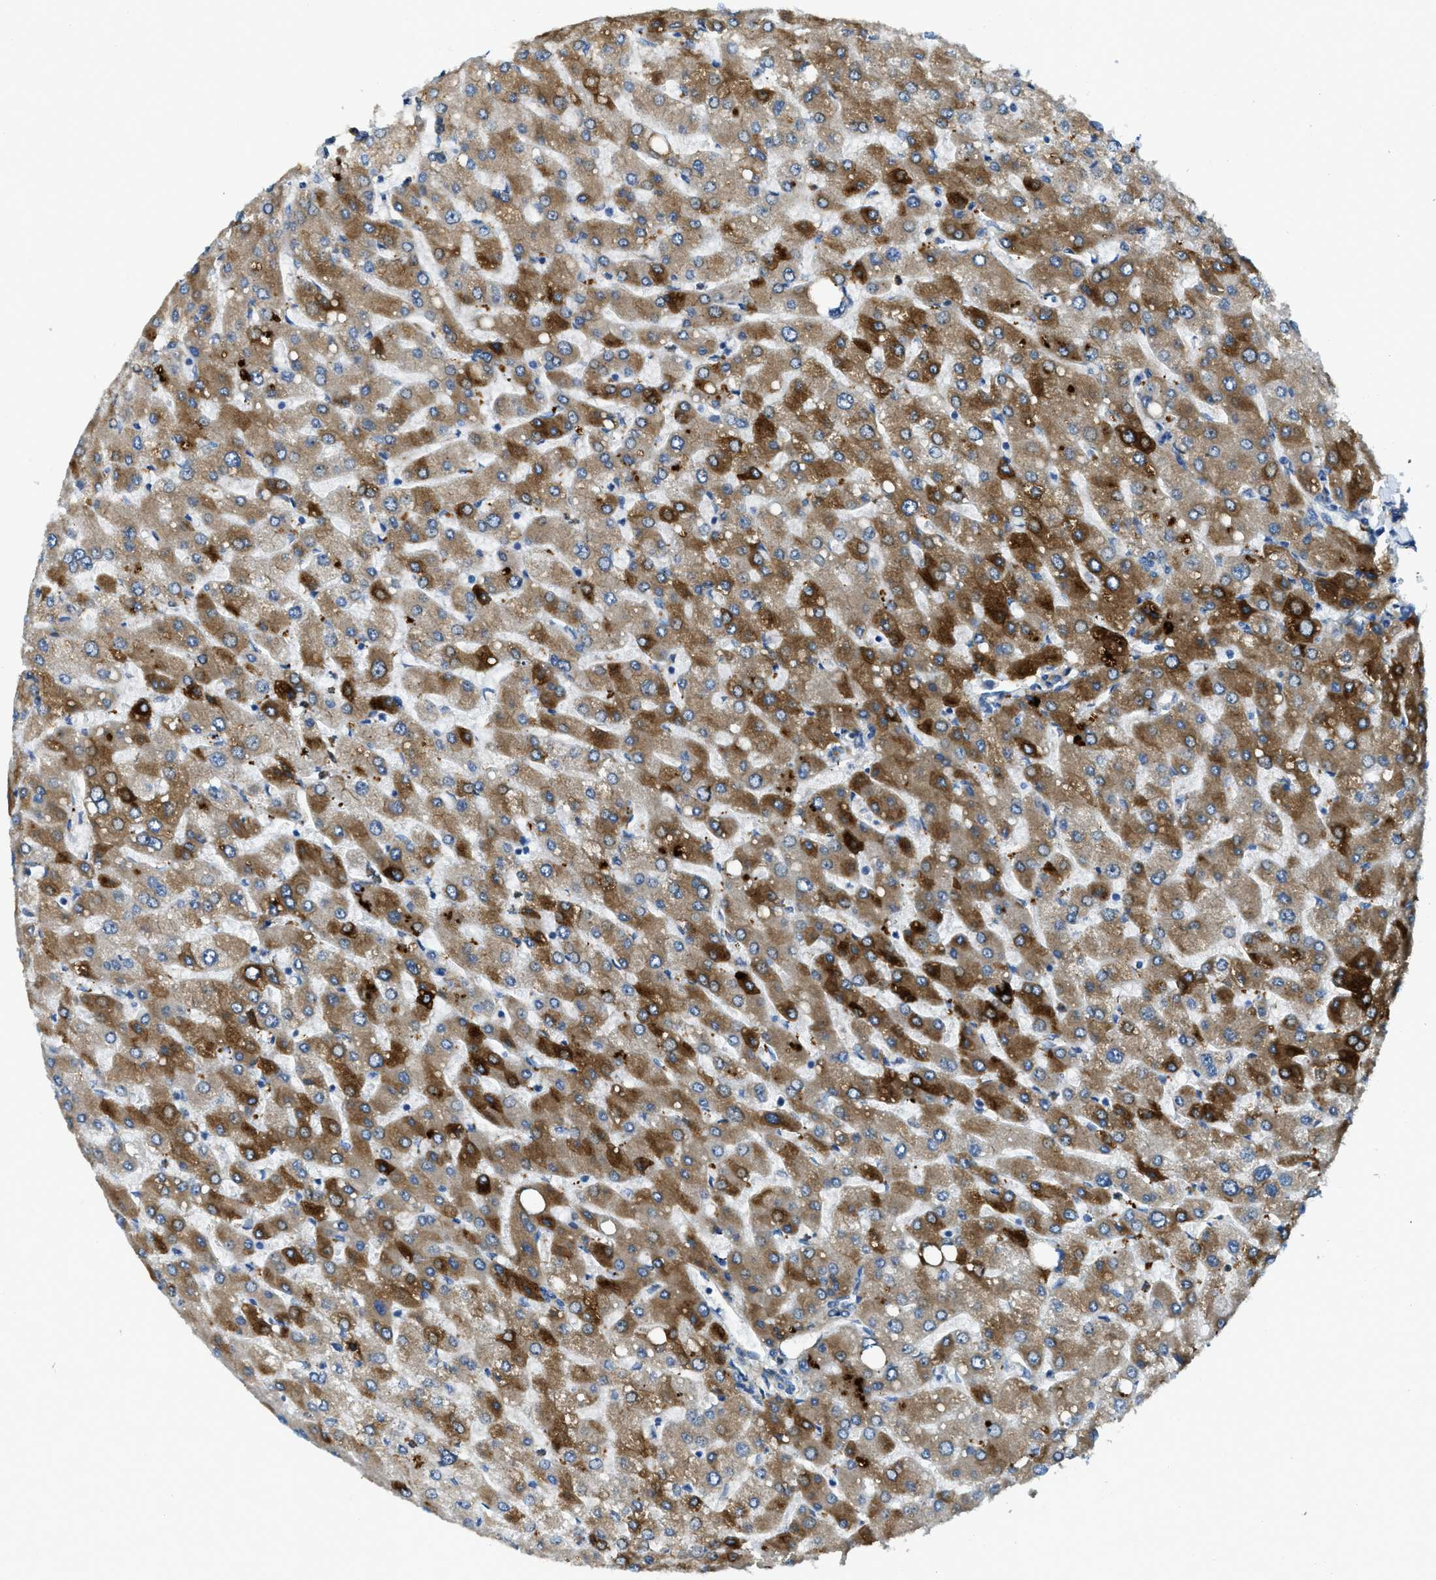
{"staining": {"intensity": "strong", "quantity": "25%-75%", "location": "cytoplasmic/membranous"}, "tissue": "liver", "cell_type": "Hepatocytes", "image_type": "normal", "snomed": [{"axis": "morphology", "description": "Normal tissue, NOS"}, {"axis": "topography", "description": "Liver"}], "caption": "A histopathology image showing strong cytoplasmic/membranous positivity in approximately 25%-75% of hepatocytes in benign liver, as visualized by brown immunohistochemical staining.", "gene": "SNX14", "patient": {"sex": "male", "age": 55}}